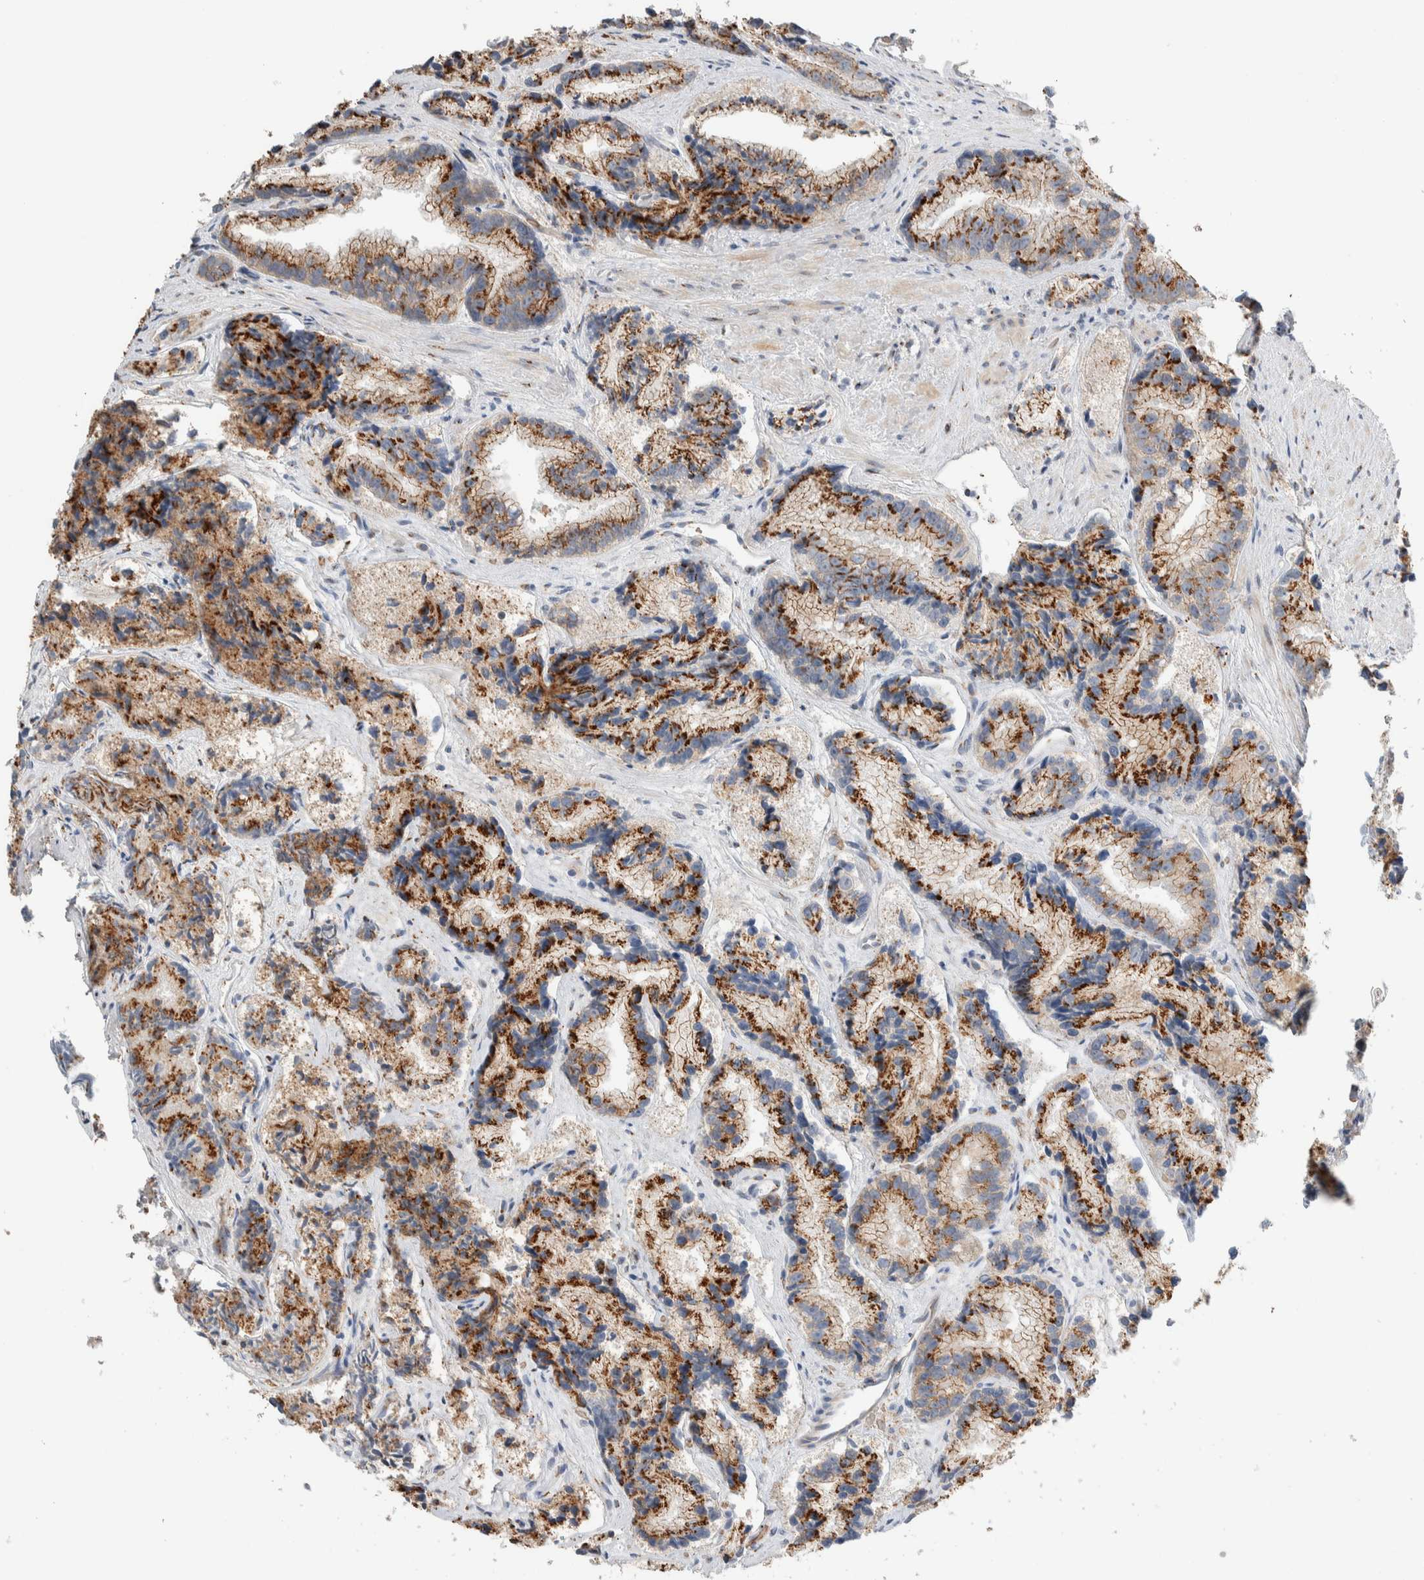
{"staining": {"intensity": "strong", "quantity": "25%-75%", "location": "cytoplasmic/membranous"}, "tissue": "prostate cancer", "cell_type": "Tumor cells", "image_type": "cancer", "snomed": [{"axis": "morphology", "description": "Adenocarcinoma, Low grade"}, {"axis": "topography", "description": "Prostate"}], "caption": "This photomicrograph exhibits immunohistochemistry (IHC) staining of low-grade adenocarcinoma (prostate), with high strong cytoplasmic/membranous staining in approximately 25%-75% of tumor cells.", "gene": "SLC38A10", "patient": {"sex": "male", "age": 89}}